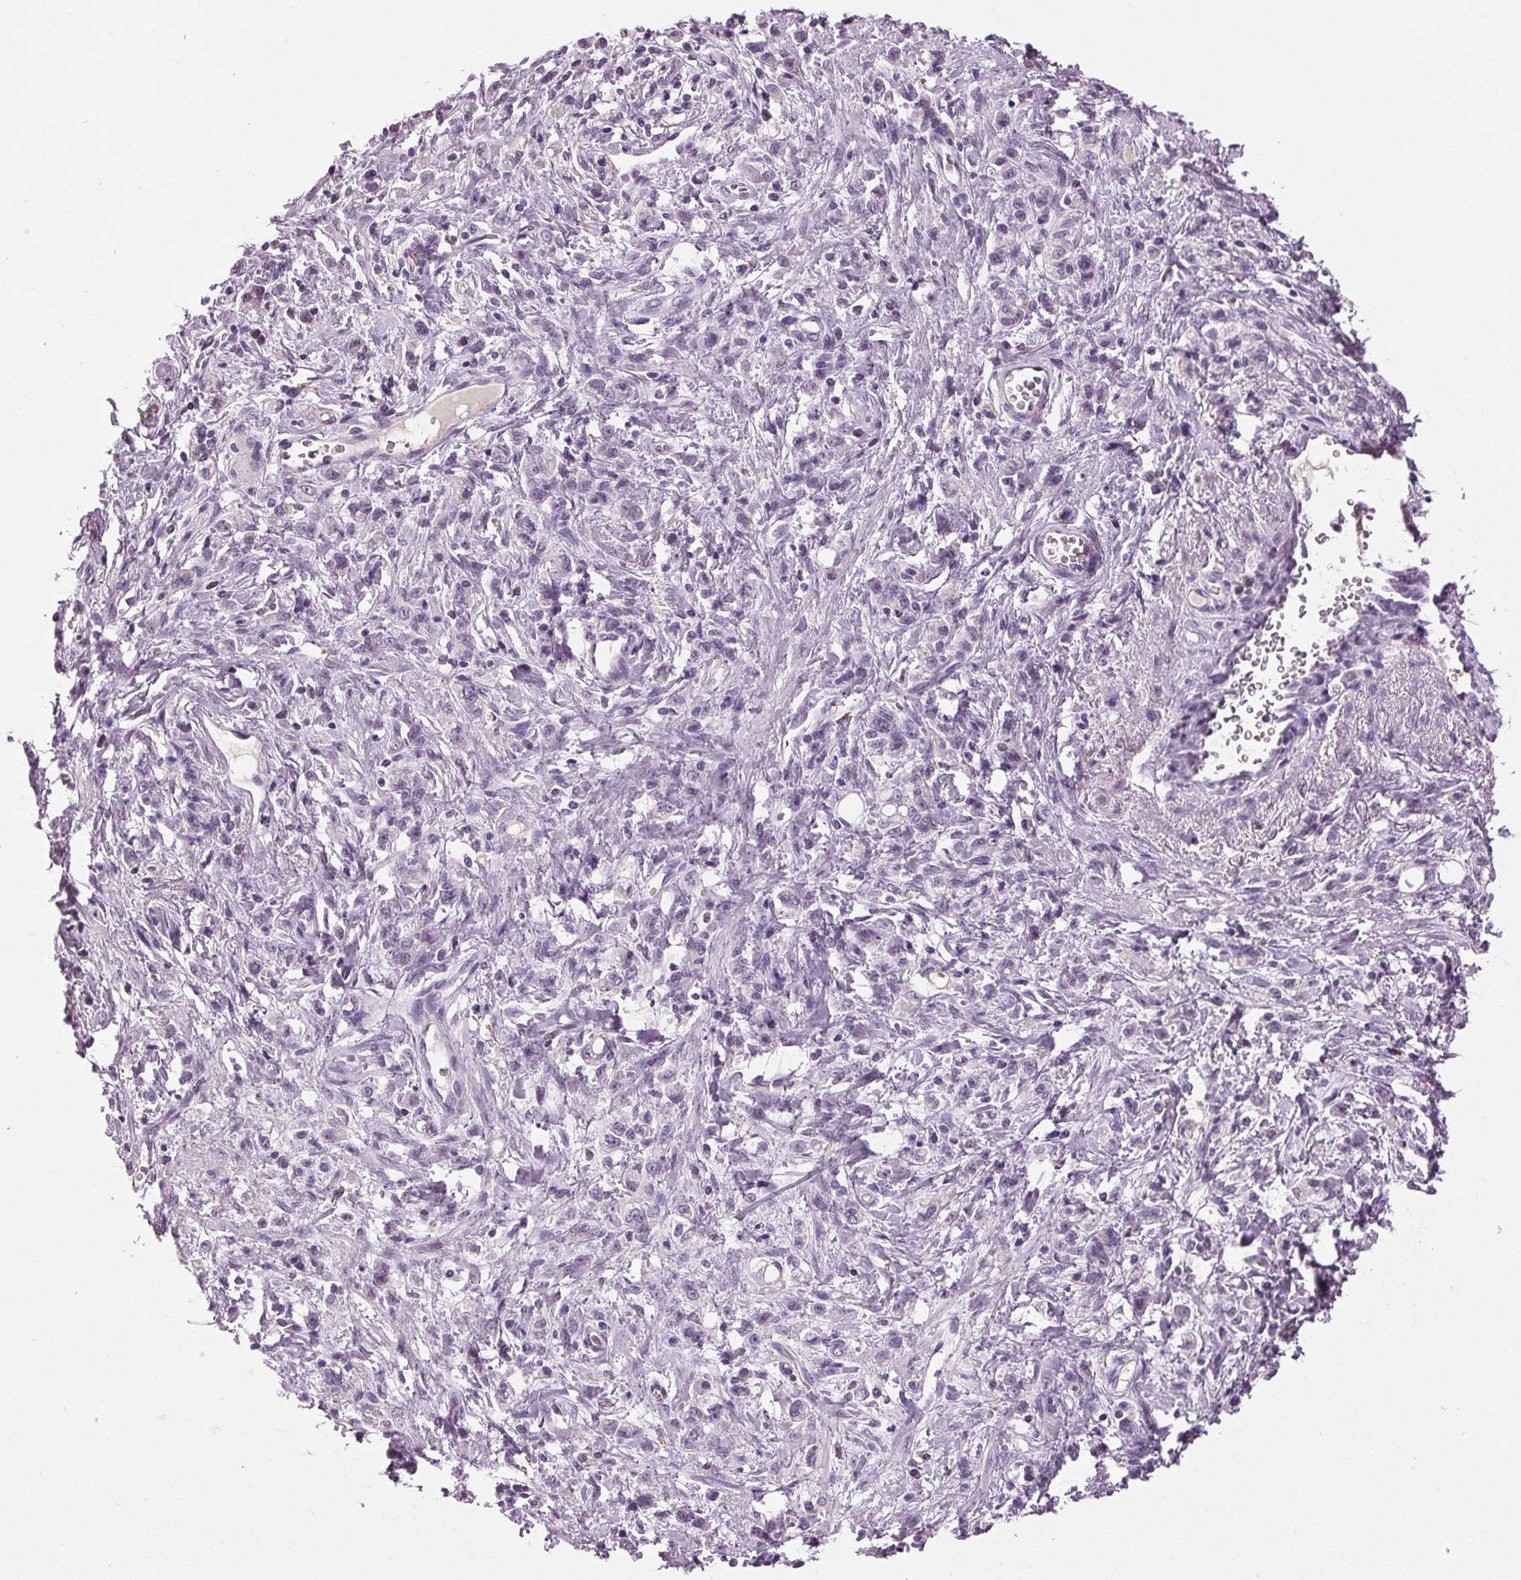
{"staining": {"intensity": "negative", "quantity": "none", "location": "none"}, "tissue": "stomach cancer", "cell_type": "Tumor cells", "image_type": "cancer", "snomed": [{"axis": "morphology", "description": "Adenocarcinoma, NOS"}, {"axis": "topography", "description": "Stomach"}], "caption": "Micrograph shows no significant protein expression in tumor cells of stomach cancer. The staining is performed using DAB (3,3'-diaminobenzidine) brown chromogen with nuclei counter-stained in using hematoxylin.", "gene": "DNAH12", "patient": {"sex": "male", "age": 77}}